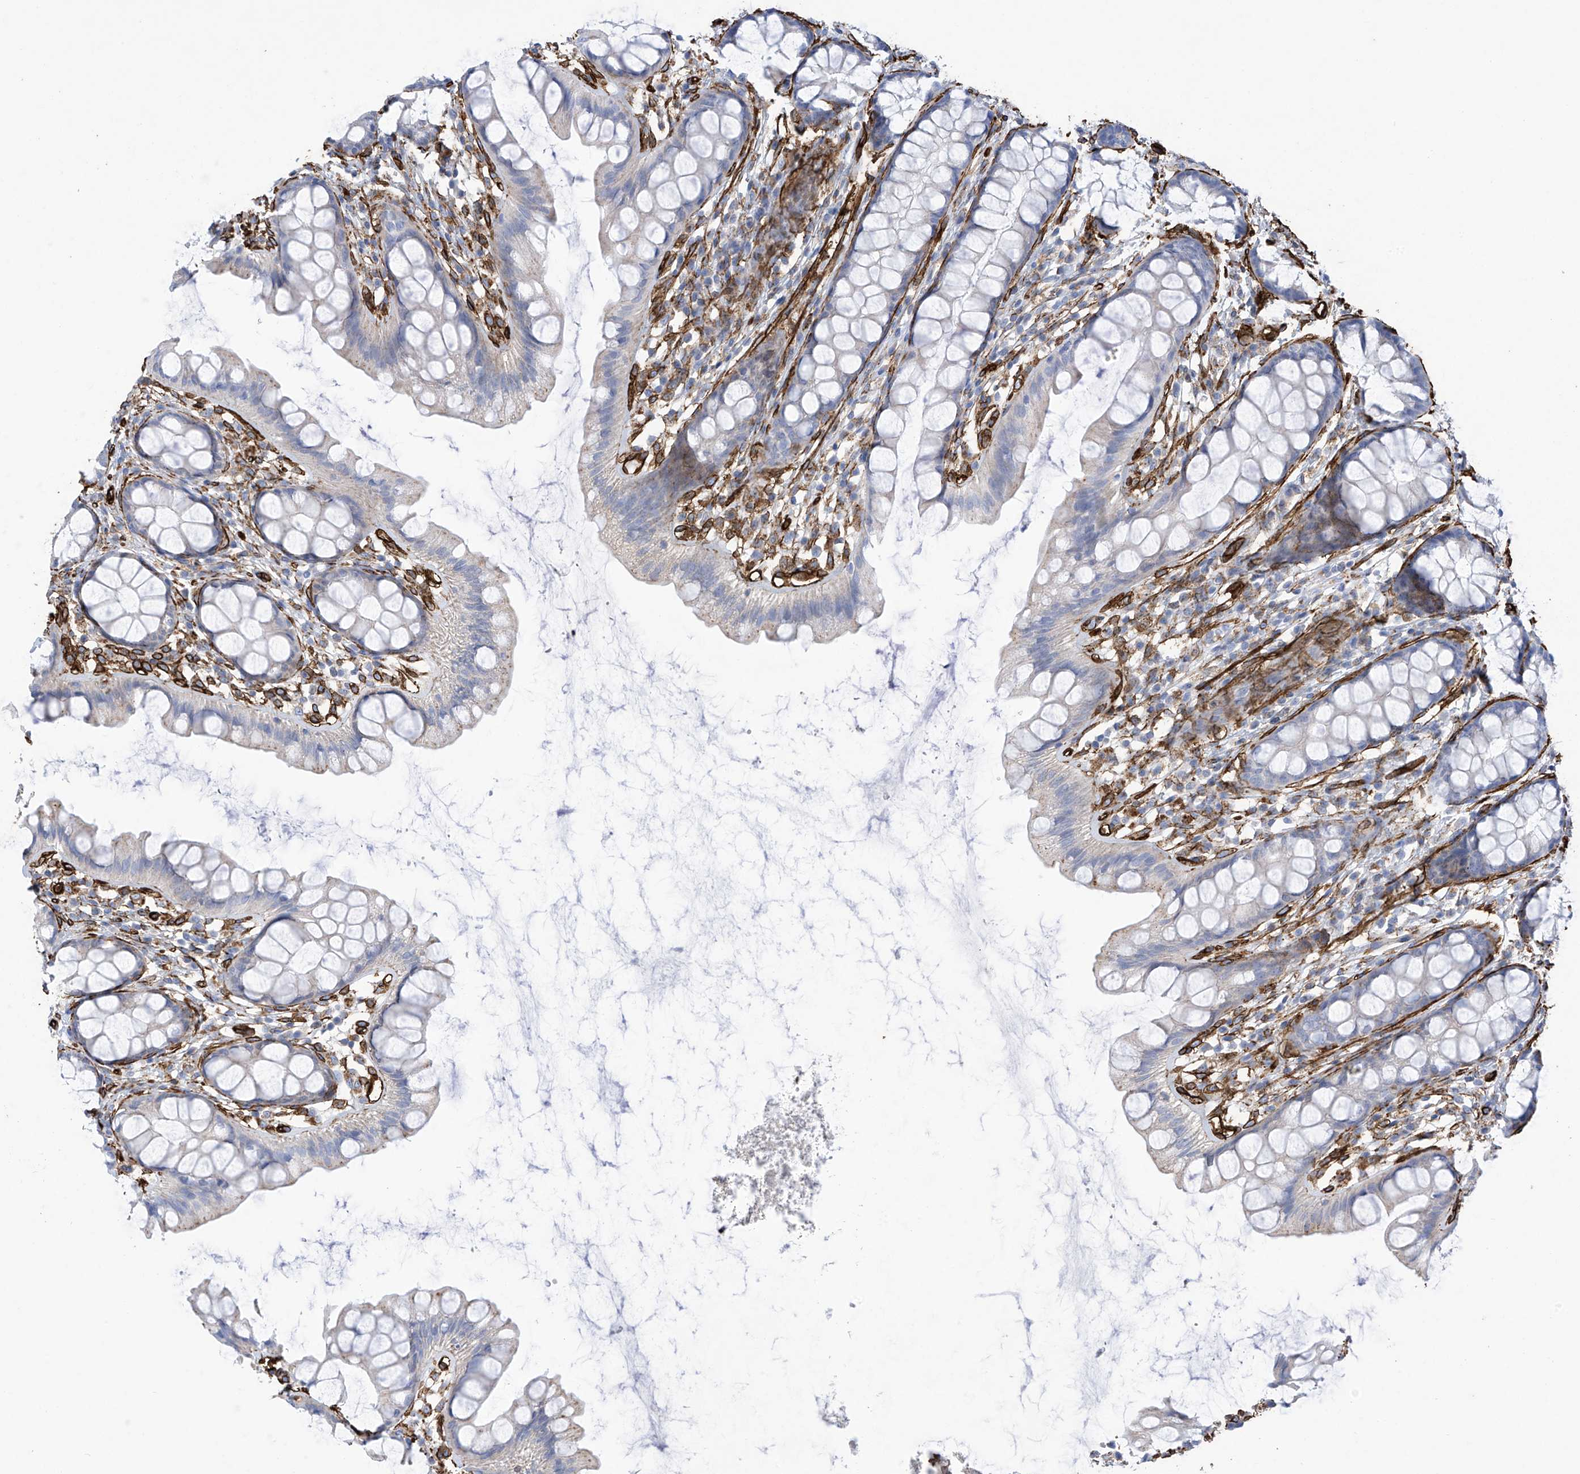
{"staining": {"intensity": "weak", "quantity": "<25%", "location": "cytoplasmic/membranous"}, "tissue": "rectum", "cell_type": "Glandular cells", "image_type": "normal", "snomed": [{"axis": "morphology", "description": "Normal tissue, NOS"}, {"axis": "topography", "description": "Rectum"}], "caption": "Immunohistochemical staining of unremarkable human rectum reveals no significant positivity in glandular cells.", "gene": "UBTD1", "patient": {"sex": "female", "age": 65}}